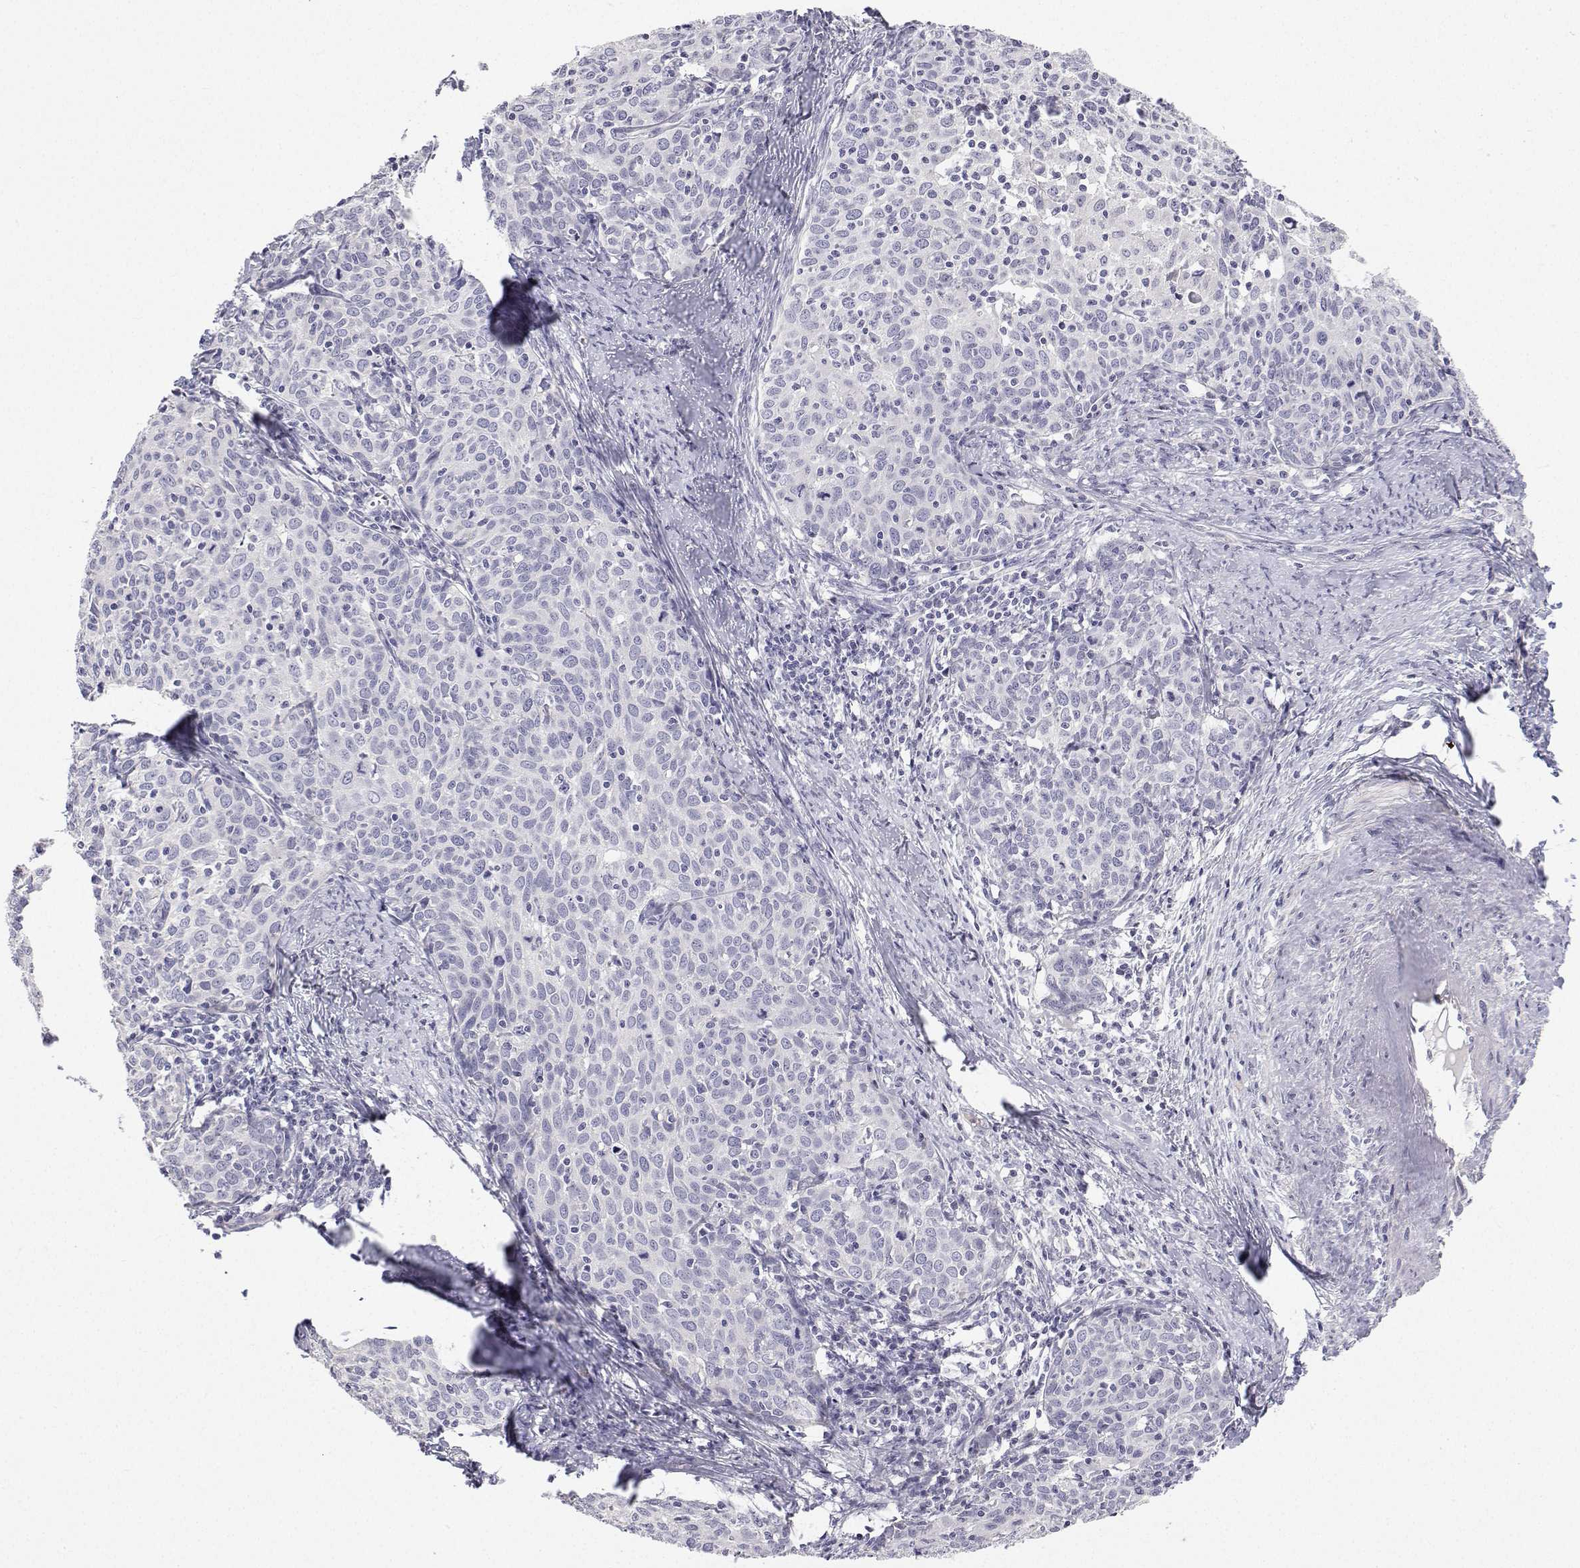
{"staining": {"intensity": "negative", "quantity": "none", "location": "none"}, "tissue": "cervical cancer", "cell_type": "Tumor cells", "image_type": "cancer", "snomed": [{"axis": "morphology", "description": "Squamous cell carcinoma, NOS"}, {"axis": "topography", "description": "Cervix"}], "caption": "High magnification brightfield microscopy of cervical cancer stained with DAB (3,3'-diaminobenzidine) (brown) and counterstained with hematoxylin (blue): tumor cells show no significant staining.", "gene": "ANKRD65", "patient": {"sex": "female", "age": 62}}